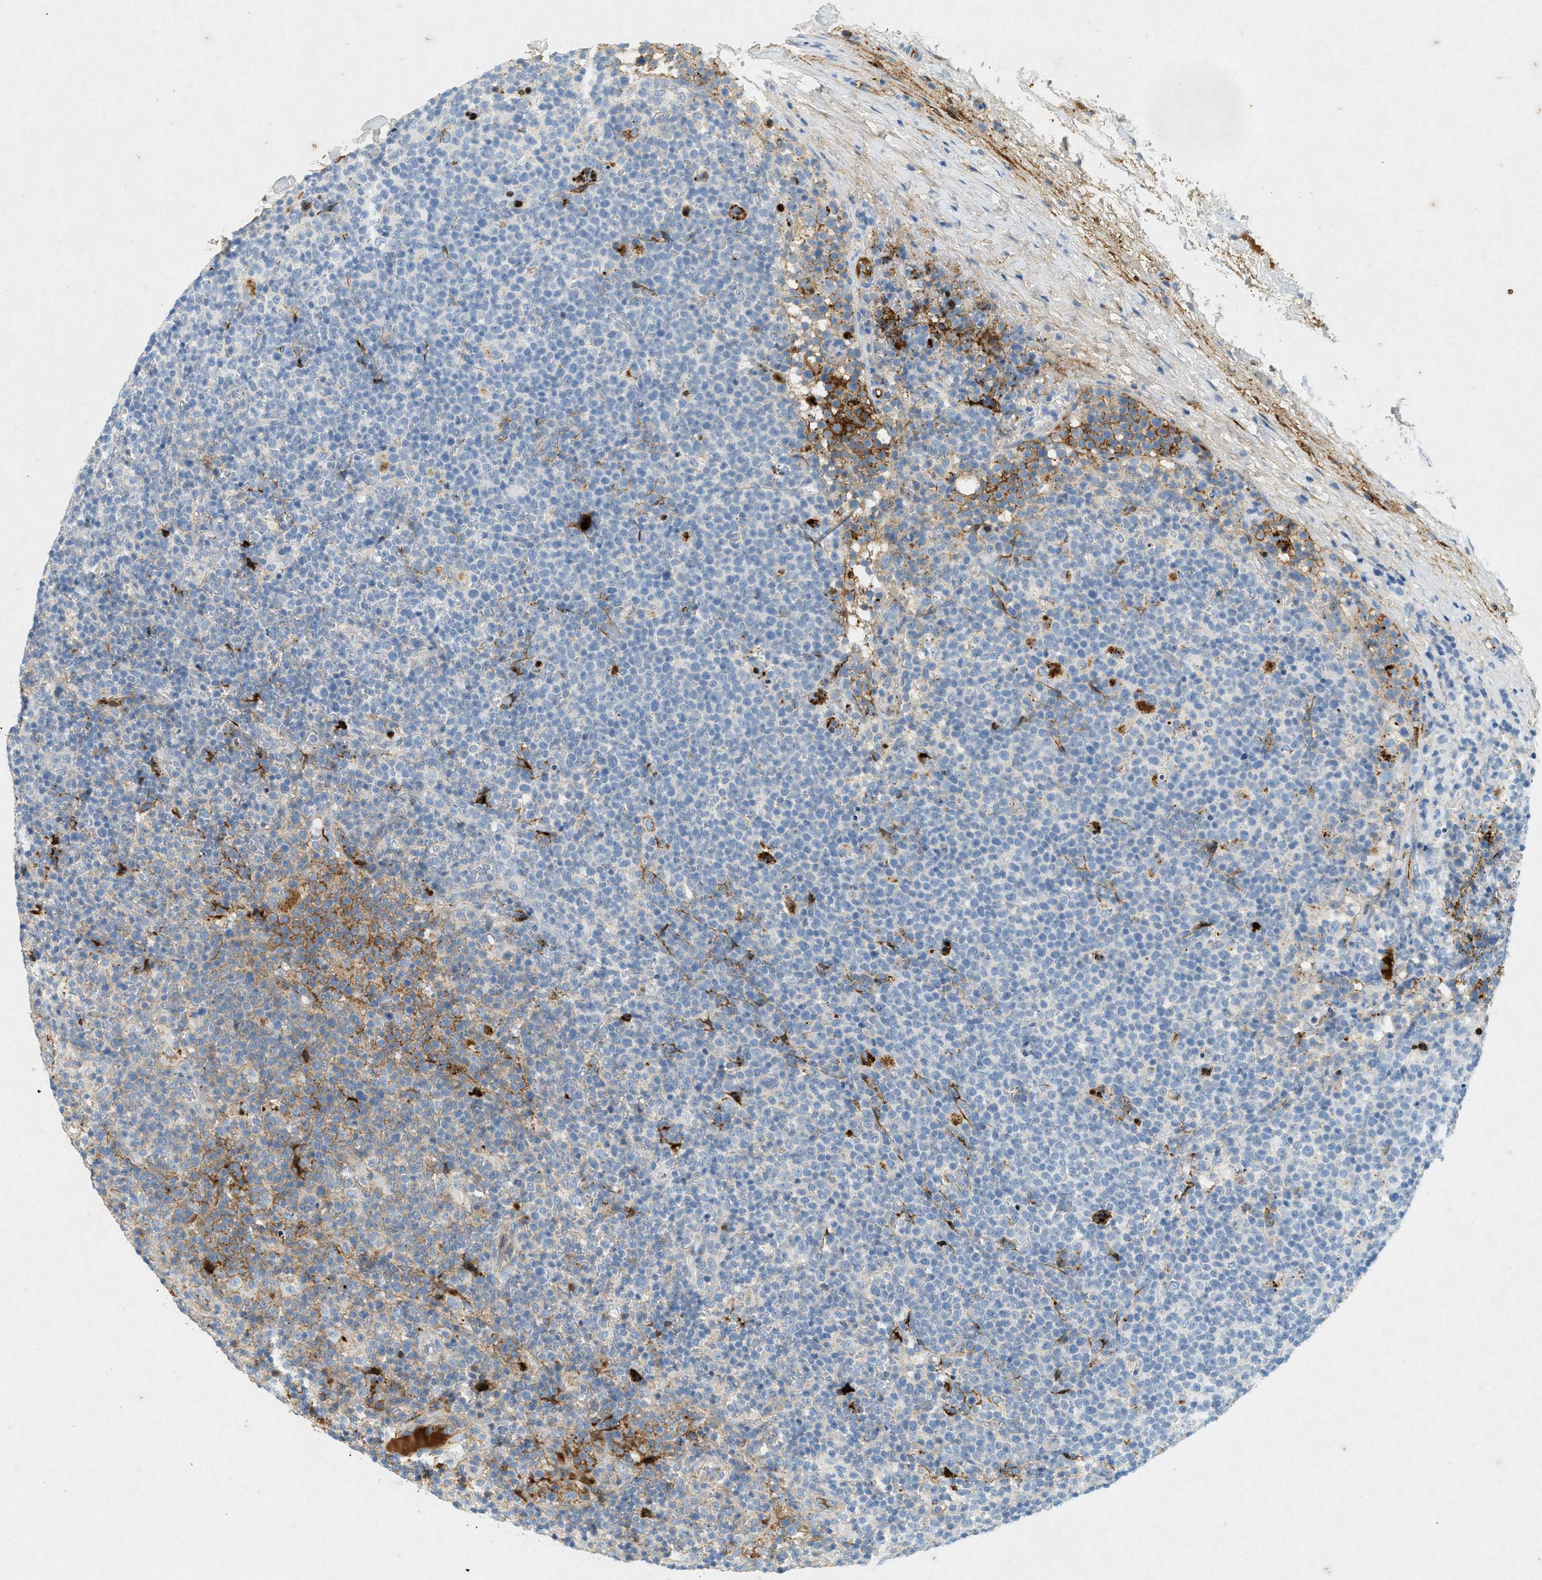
{"staining": {"intensity": "negative", "quantity": "none", "location": "none"}, "tissue": "lymphoma", "cell_type": "Tumor cells", "image_type": "cancer", "snomed": [{"axis": "morphology", "description": "Malignant lymphoma, non-Hodgkin's type, High grade"}, {"axis": "topography", "description": "Lymph node"}], "caption": "Immunohistochemistry (IHC) of high-grade malignant lymphoma, non-Hodgkin's type demonstrates no positivity in tumor cells.", "gene": "F2", "patient": {"sex": "male", "age": 61}}